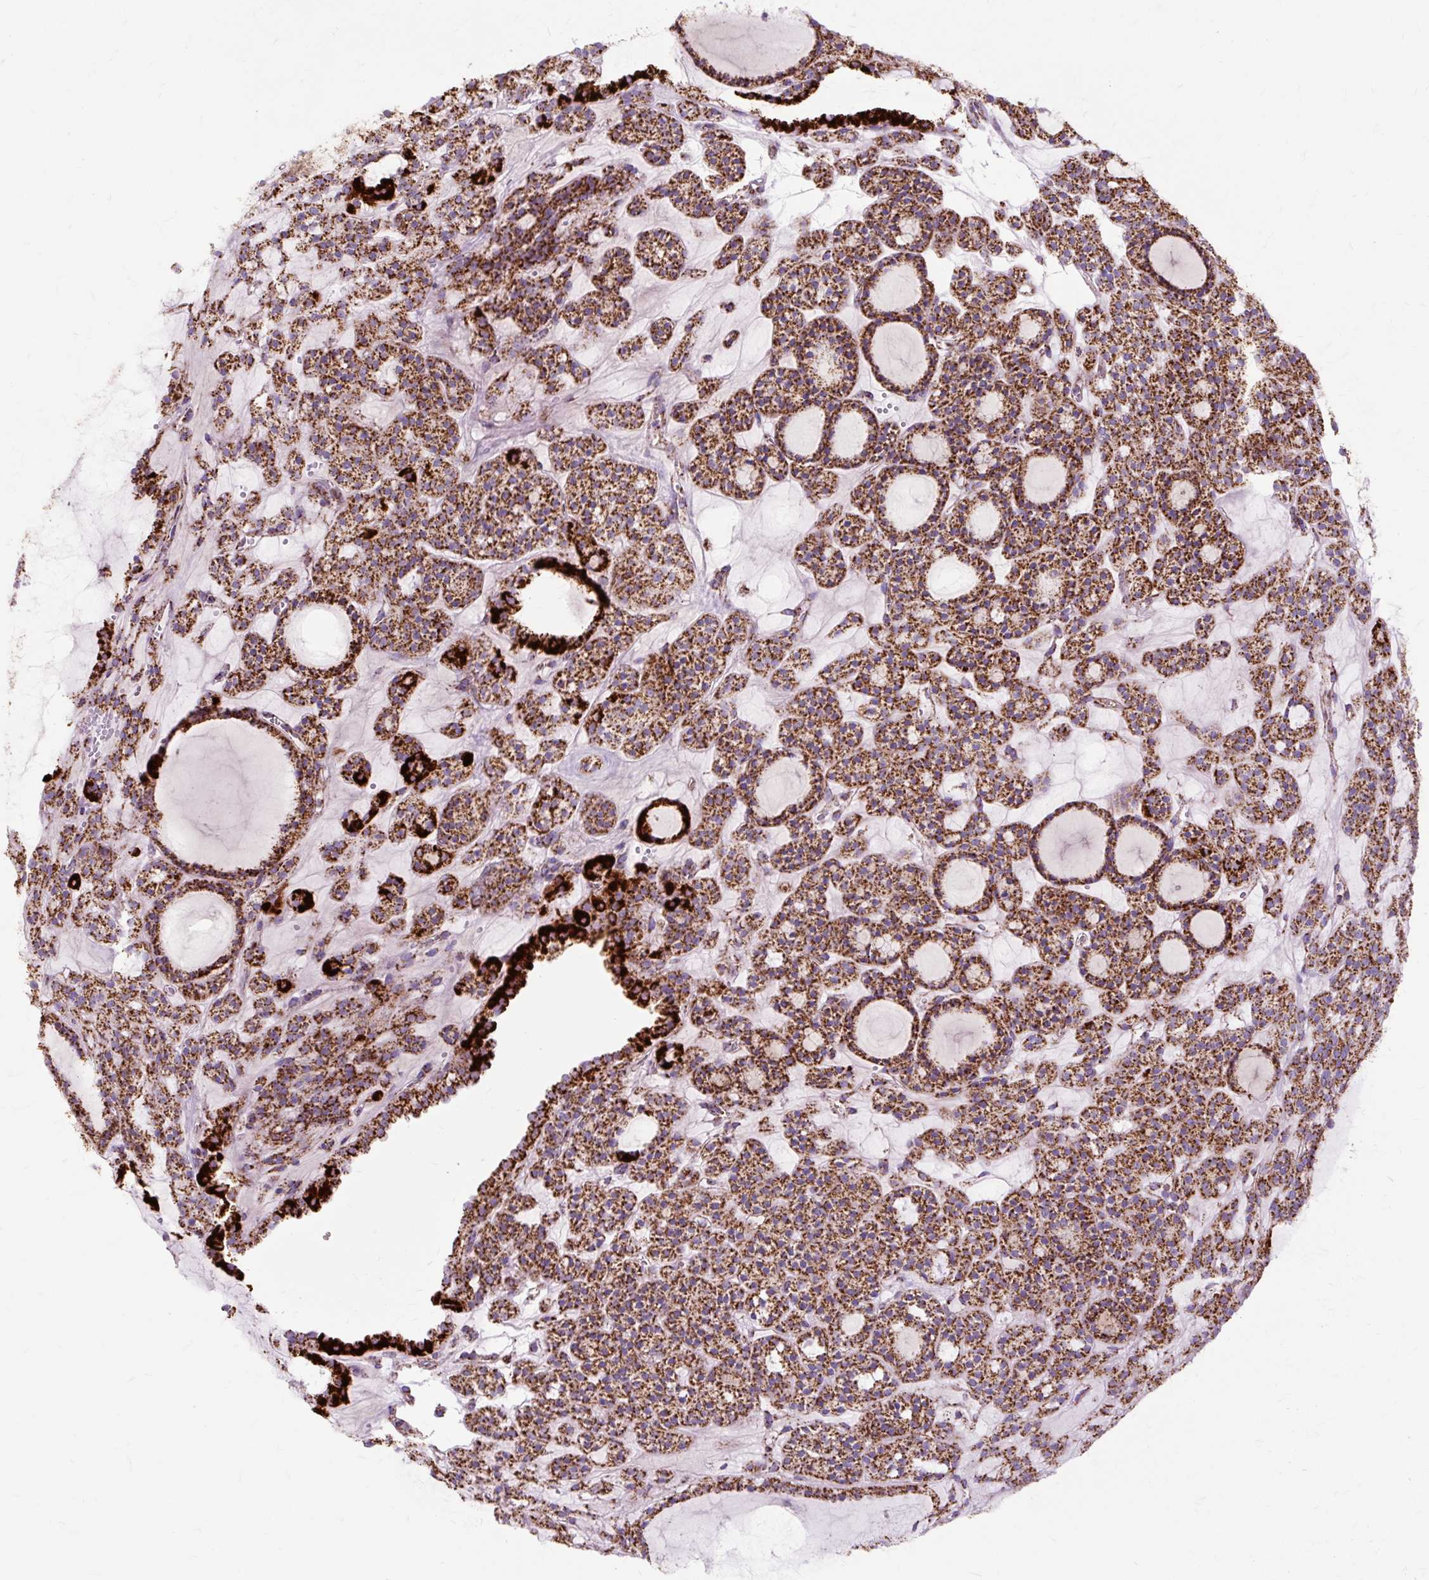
{"staining": {"intensity": "strong", "quantity": ">75%", "location": "cytoplasmic/membranous"}, "tissue": "thyroid cancer", "cell_type": "Tumor cells", "image_type": "cancer", "snomed": [{"axis": "morphology", "description": "Follicular adenoma carcinoma, NOS"}, {"axis": "topography", "description": "Thyroid gland"}], "caption": "Human thyroid follicular adenoma carcinoma stained with a brown dye shows strong cytoplasmic/membranous positive expression in approximately >75% of tumor cells.", "gene": "DLAT", "patient": {"sex": "female", "age": 63}}